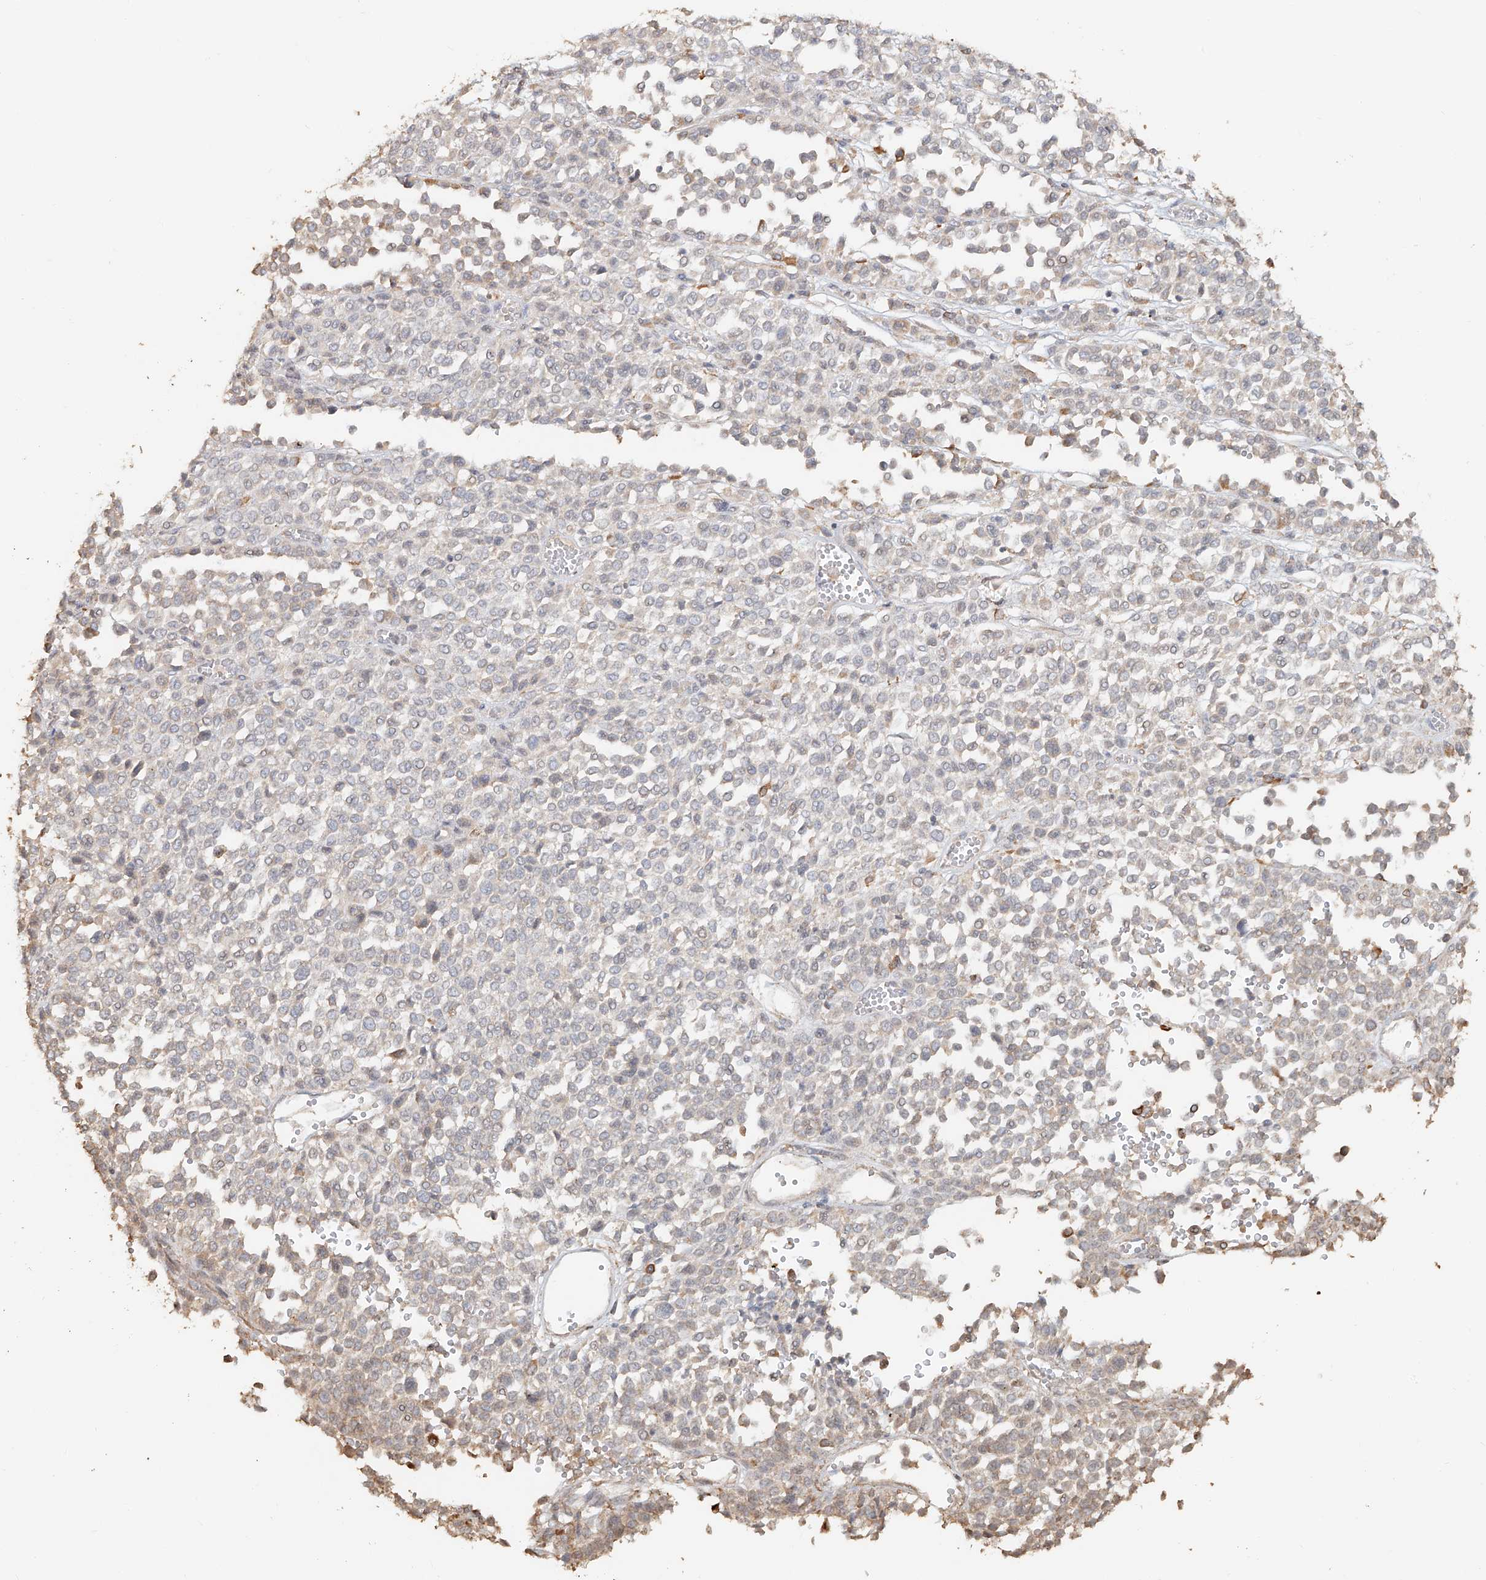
{"staining": {"intensity": "negative", "quantity": "none", "location": "none"}, "tissue": "melanoma", "cell_type": "Tumor cells", "image_type": "cancer", "snomed": [{"axis": "morphology", "description": "Malignant melanoma, Metastatic site"}, {"axis": "topography", "description": "Pancreas"}], "caption": "High power microscopy image of an immunohistochemistry (IHC) photomicrograph of melanoma, revealing no significant expression in tumor cells.", "gene": "NPHS1", "patient": {"sex": "female", "age": 30}}